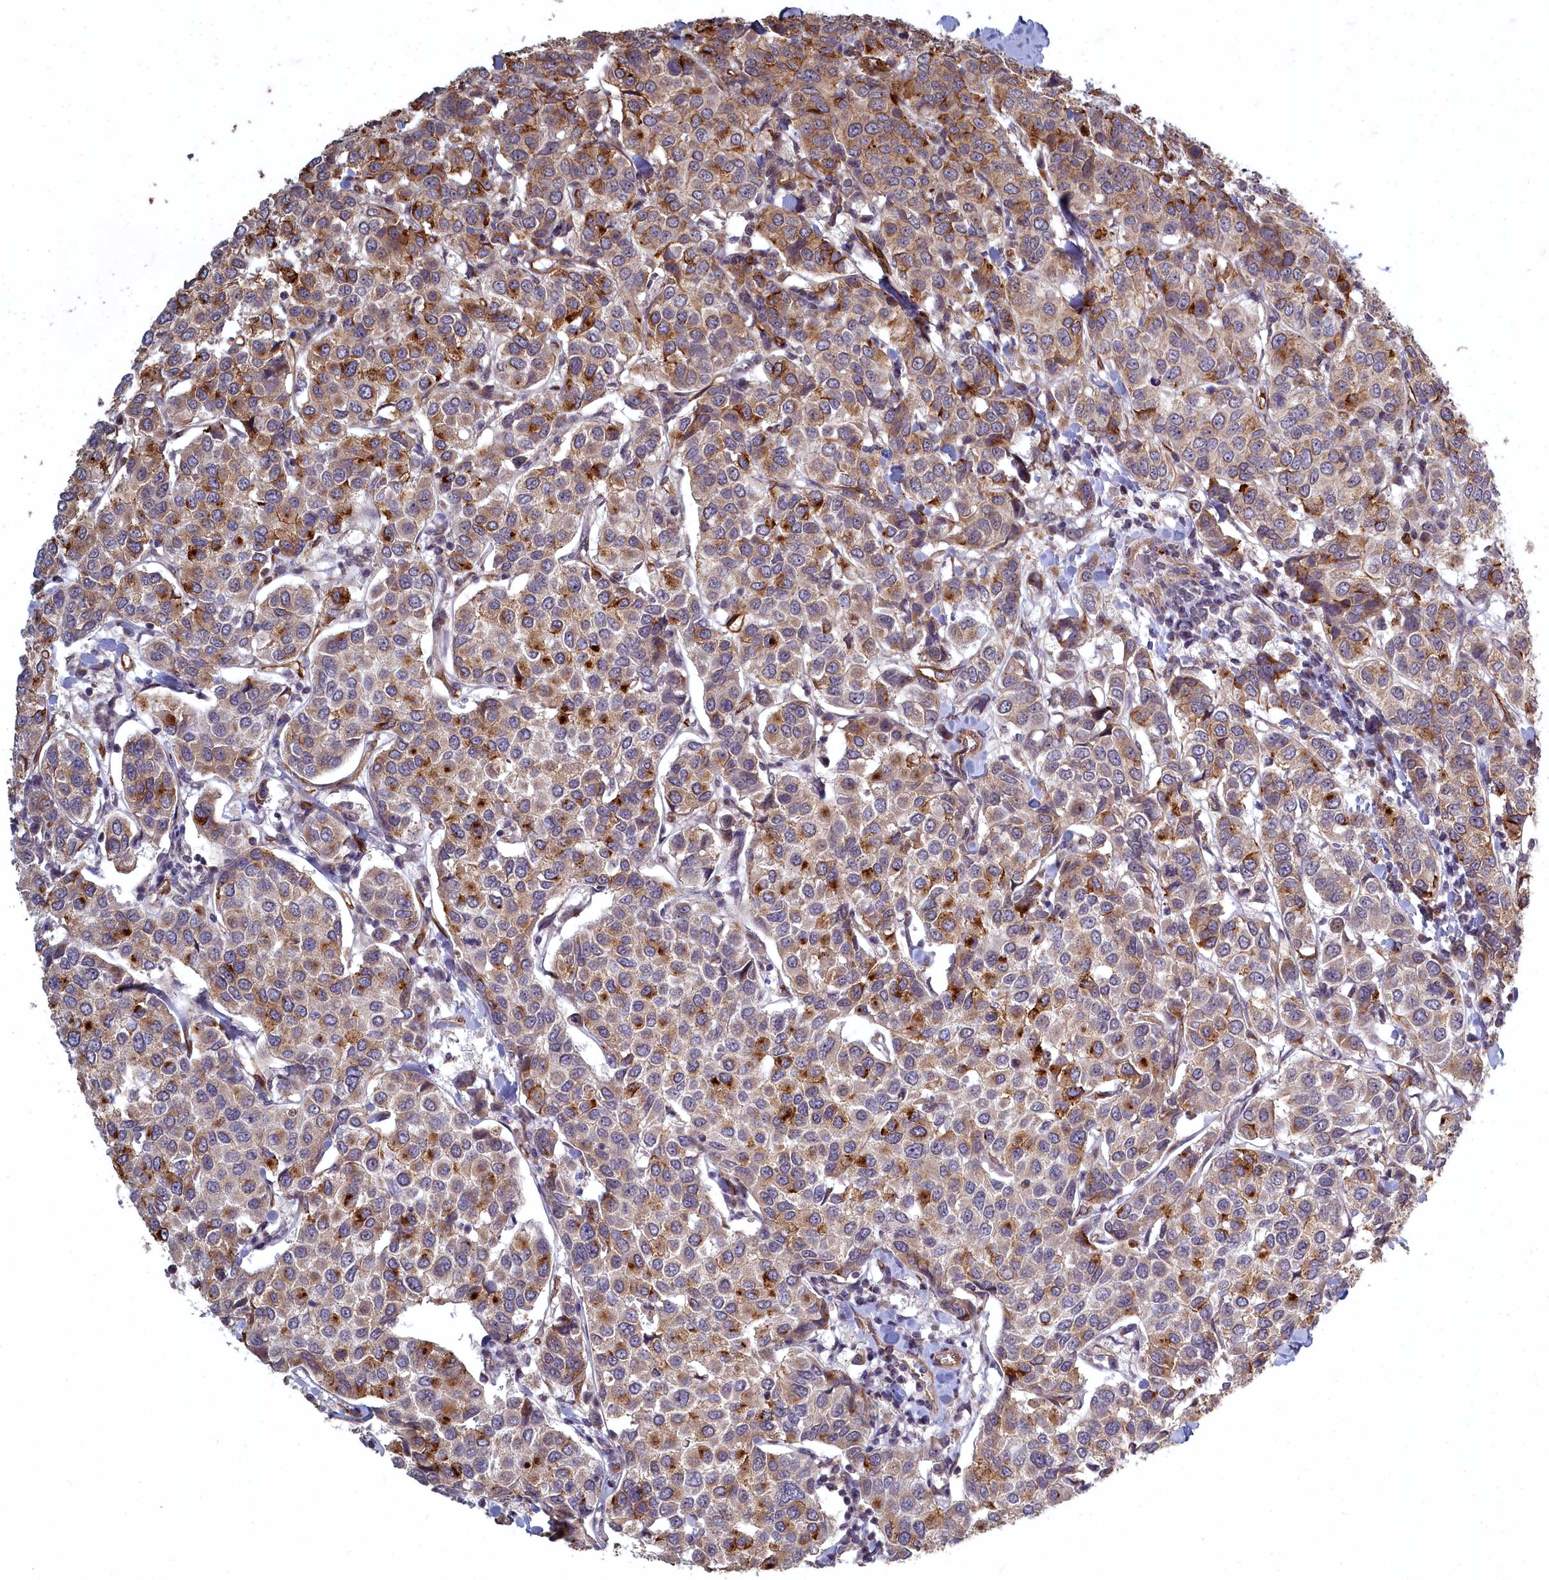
{"staining": {"intensity": "strong", "quantity": "25%-75%", "location": "cytoplasmic/membranous"}, "tissue": "breast cancer", "cell_type": "Tumor cells", "image_type": "cancer", "snomed": [{"axis": "morphology", "description": "Duct carcinoma"}, {"axis": "topography", "description": "Breast"}], "caption": "Strong cytoplasmic/membranous protein expression is identified in approximately 25%-75% of tumor cells in breast invasive ductal carcinoma.", "gene": "TSPYL4", "patient": {"sex": "female", "age": 55}}